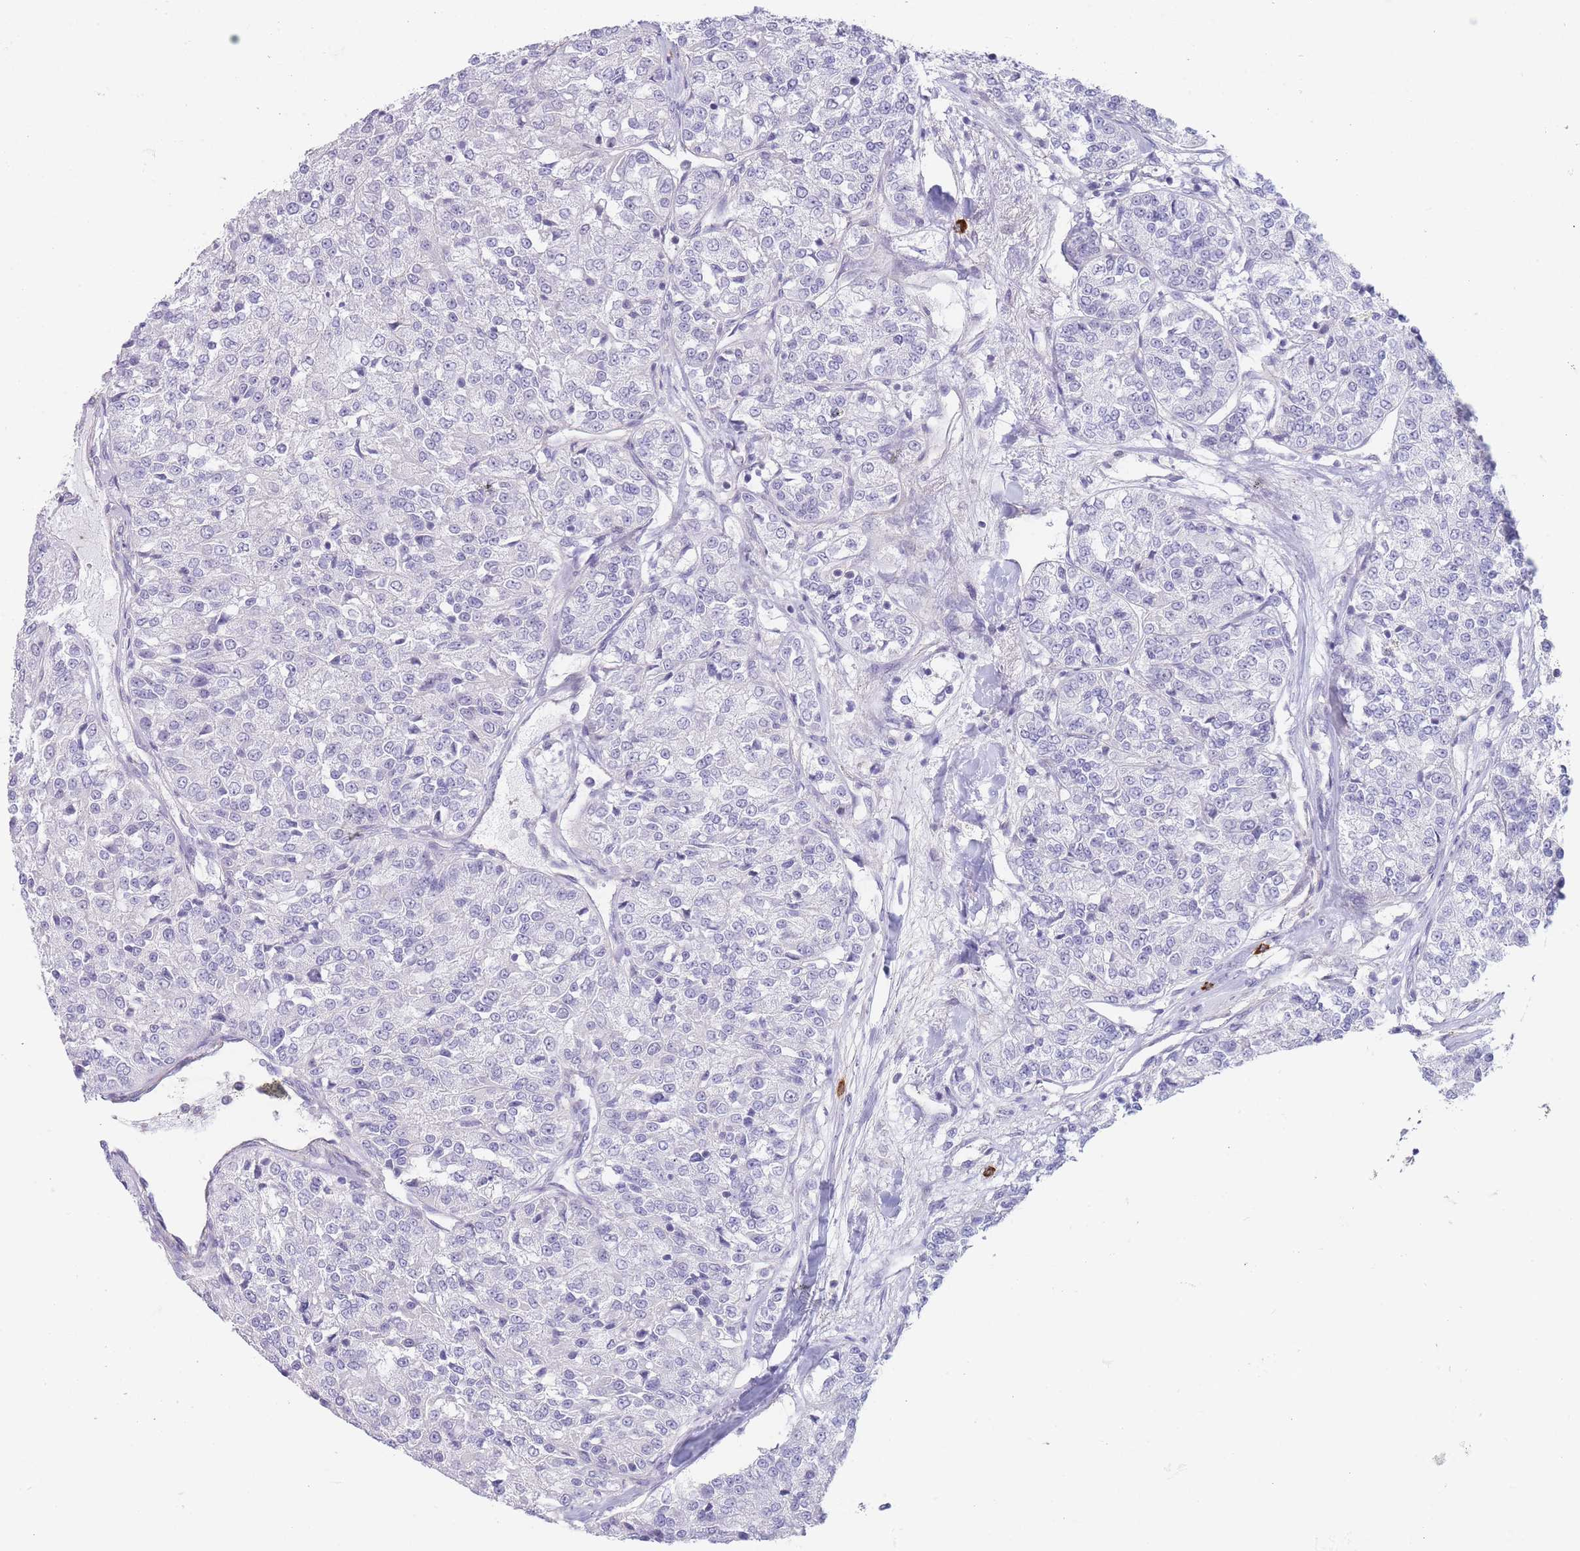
{"staining": {"intensity": "negative", "quantity": "none", "location": "none"}, "tissue": "renal cancer", "cell_type": "Tumor cells", "image_type": "cancer", "snomed": [{"axis": "morphology", "description": "Adenocarcinoma, NOS"}, {"axis": "topography", "description": "Kidney"}], "caption": "An immunohistochemistry (IHC) histopathology image of renal cancer (adenocarcinoma) is shown. There is no staining in tumor cells of renal cancer (adenocarcinoma).", "gene": "ASAP3", "patient": {"sex": "female", "age": 63}}